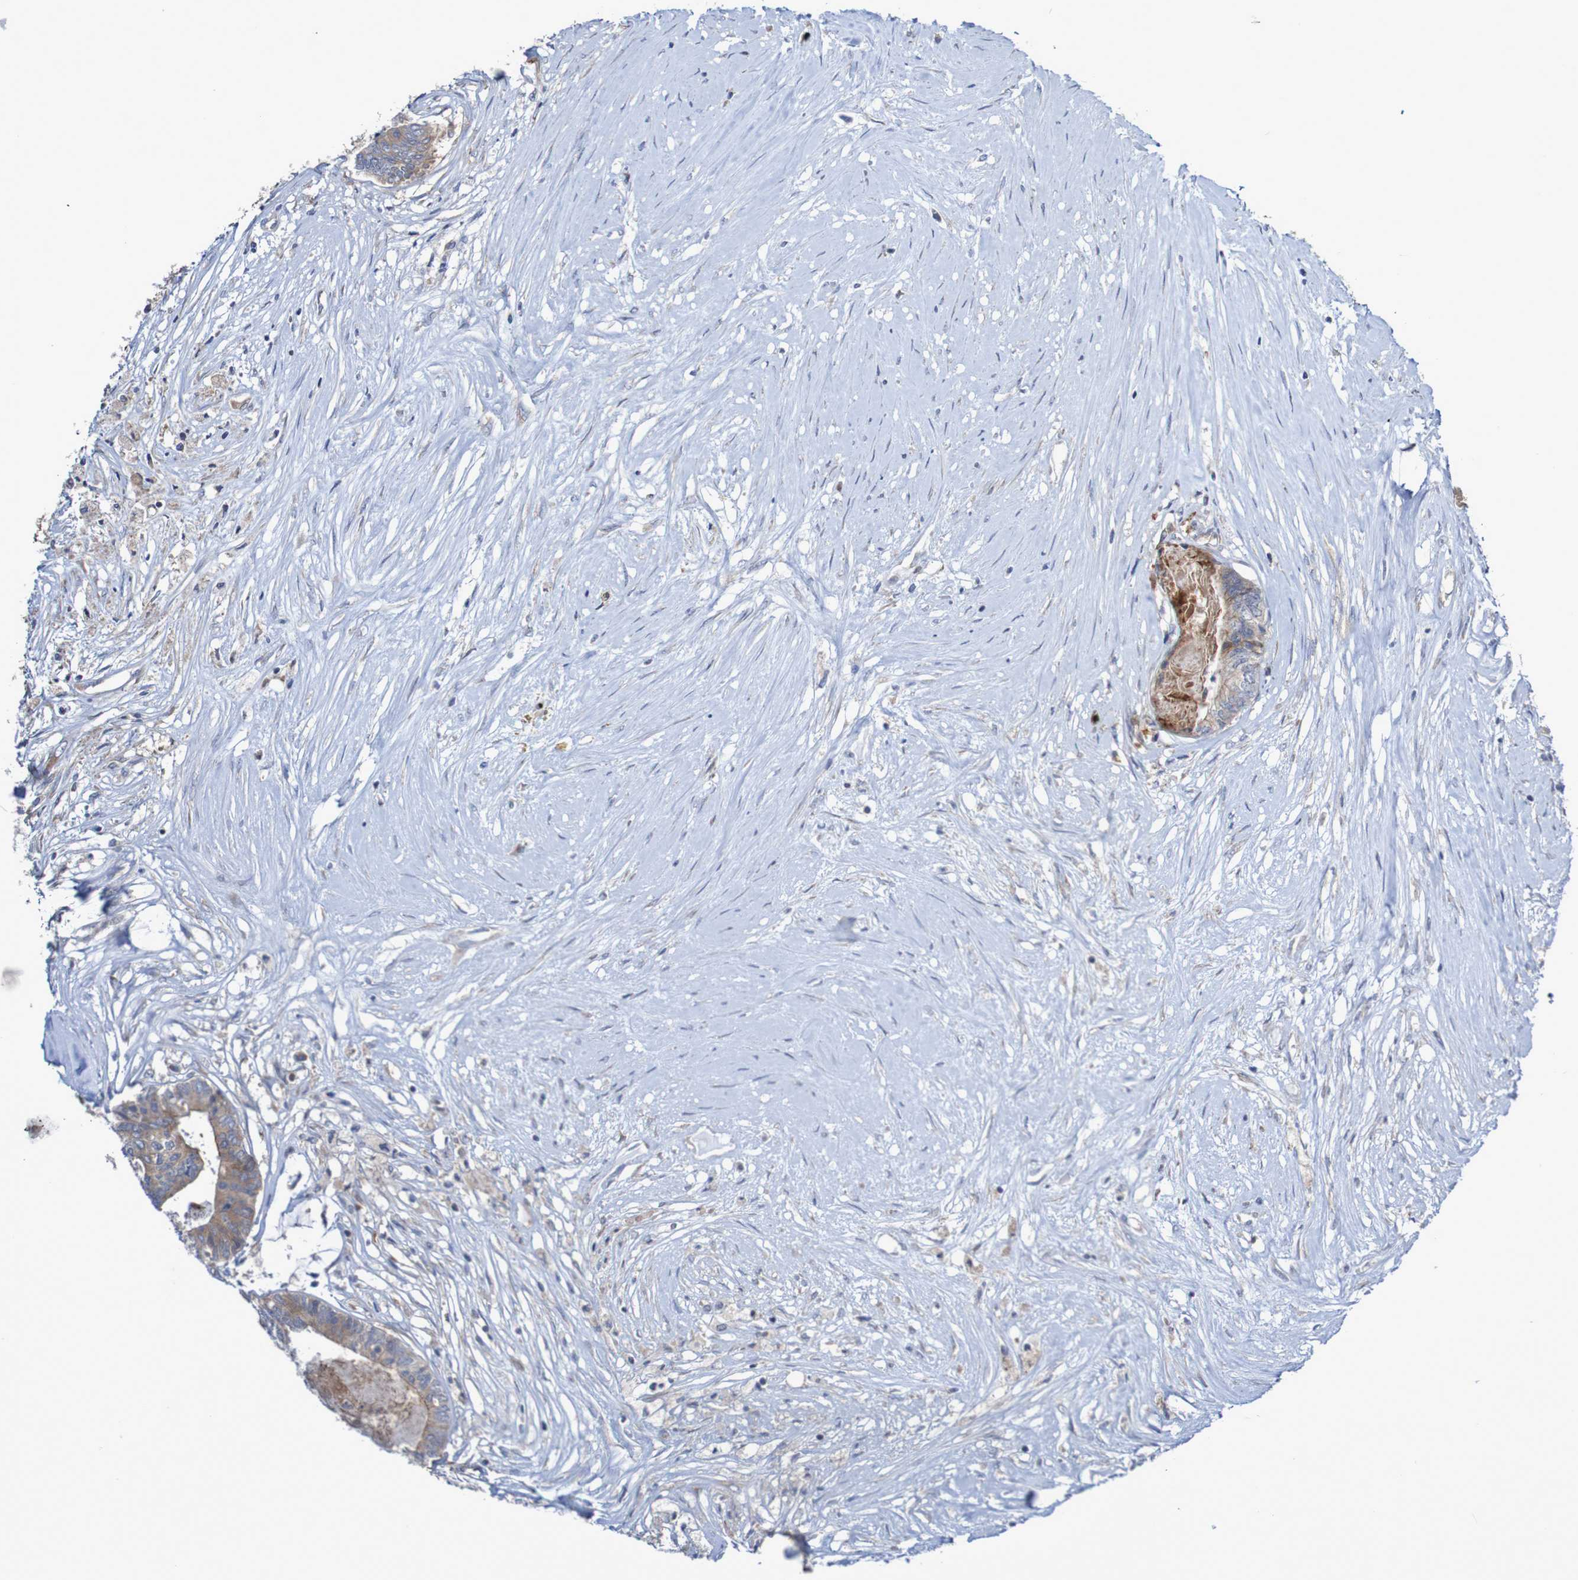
{"staining": {"intensity": "weak", "quantity": ">75%", "location": "cytoplasmic/membranous"}, "tissue": "colorectal cancer", "cell_type": "Tumor cells", "image_type": "cancer", "snomed": [{"axis": "morphology", "description": "Adenocarcinoma, NOS"}, {"axis": "topography", "description": "Rectum"}], "caption": "Immunohistochemistry (IHC) of colorectal cancer (adenocarcinoma) shows low levels of weak cytoplasmic/membranous staining in approximately >75% of tumor cells.", "gene": "PARP4", "patient": {"sex": "male", "age": 63}}